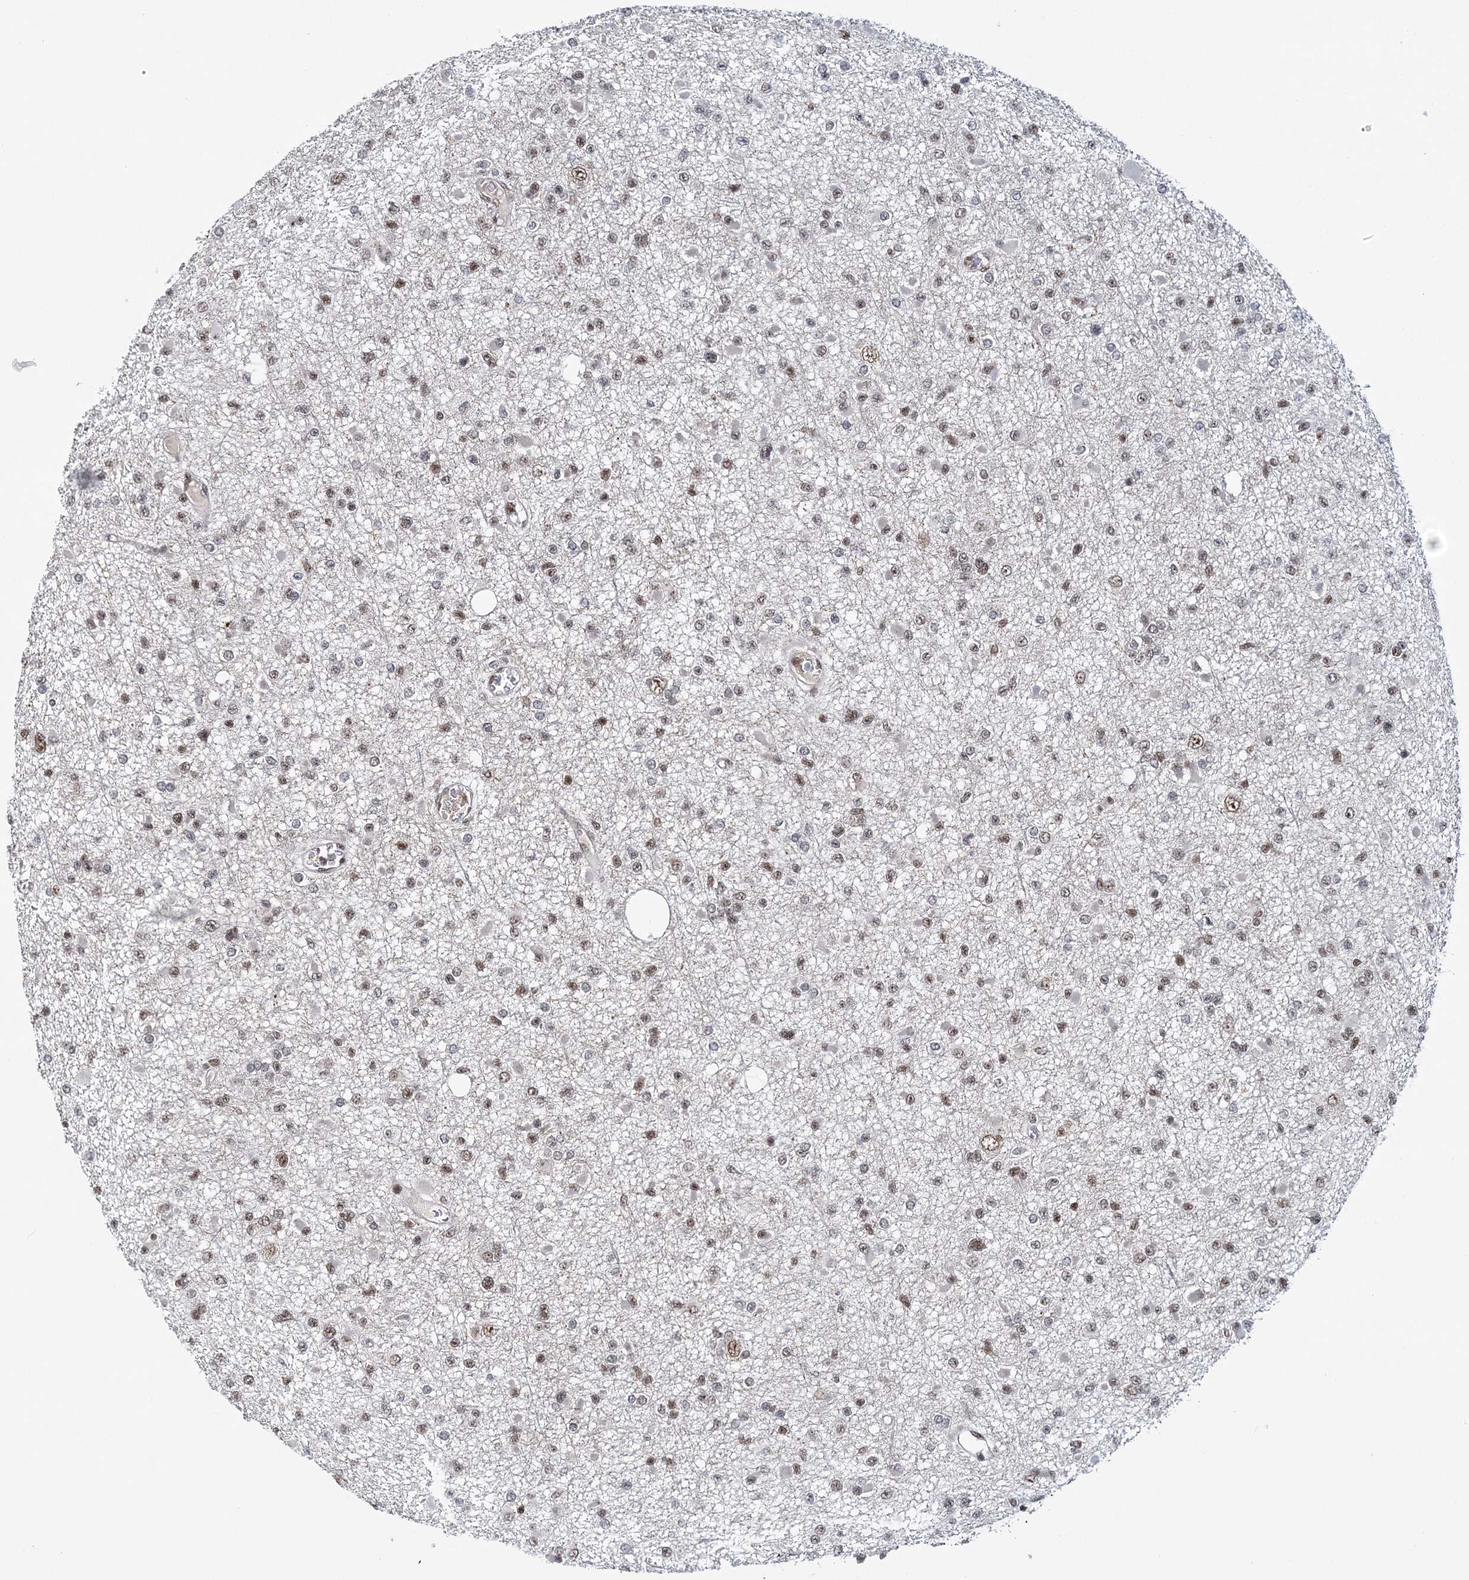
{"staining": {"intensity": "moderate", "quantity": "25%-75%", "location": "nuclear"}, "tissue": "glioma", "cell_type": "Tumor cells", "image_type": "cancer", "snomed": [{"axis": "morphology", "description": "Glioma, malignant, Low grade"}, {"axis": "topography", "description": "Brain"}], "caption": "Immunohistochemical staining of human glioma demonstrates medium levels of moderate nuclear protein expression in approximately 25%-75% of tumor cells. Immunohistochemistry stains the protein of interest in brown and the nuclei are stained blue.", "gene": "TATDN2", "patient": {"sex": "female", "age": 22}}